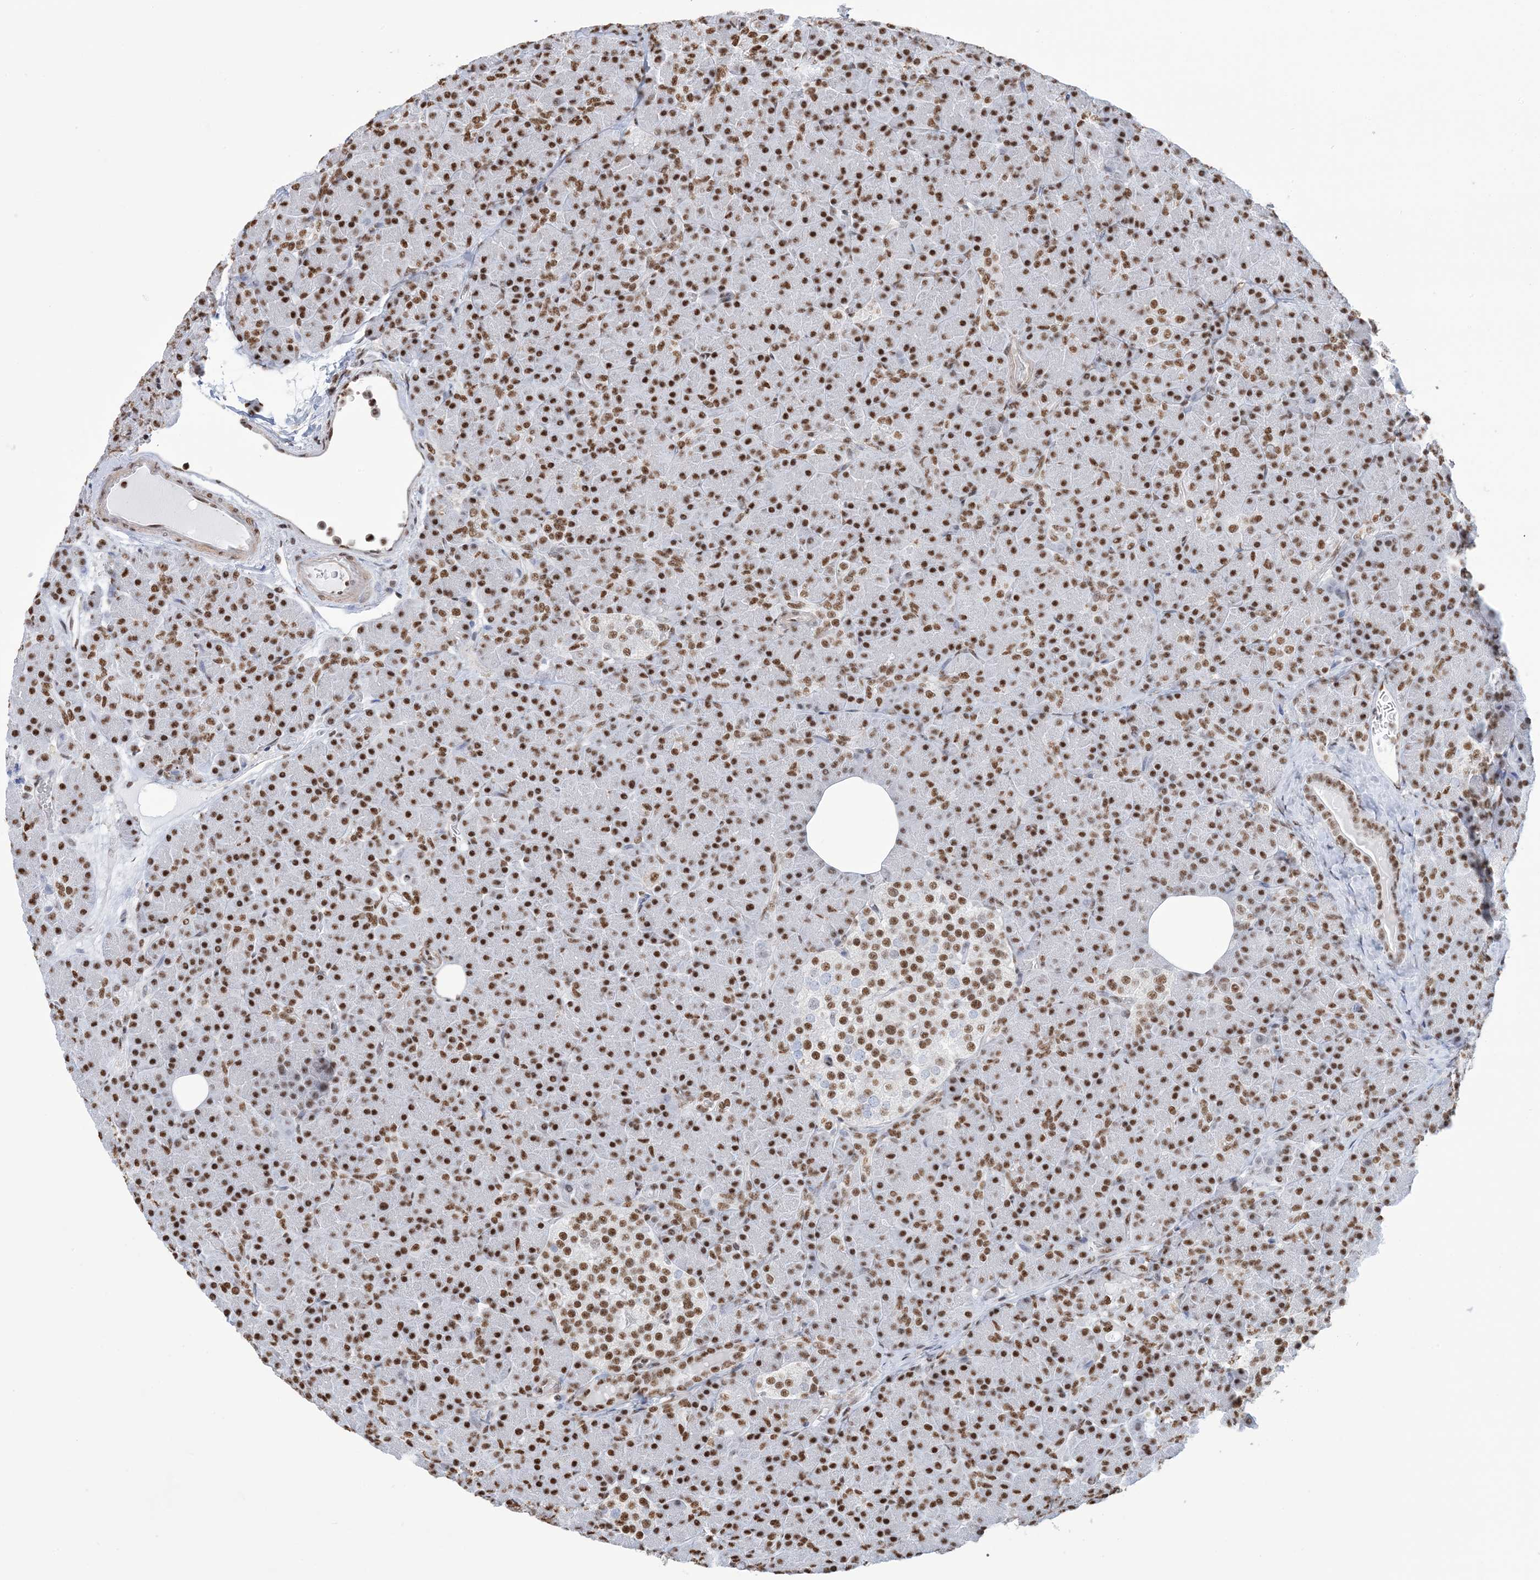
{"staining": {"intensity": "strong", "quantity": ">75%", "location": "nuclear"}, "tissue": "pancreas", "cell_type": "Exocrine glandular cells", "image_type": "normal", "snomed": [{"axis": "morphology", "description": "Normal tissue, NOS"}, {"axis": "topography", "description": "Pancreas"}], "caption": "The immunohistochemical stain labels strong nuclear positivity in exocrine glandular cells of normal pancreas.", "gene": "ZNF792", "patient": {"sex": "female", "age": 43}}